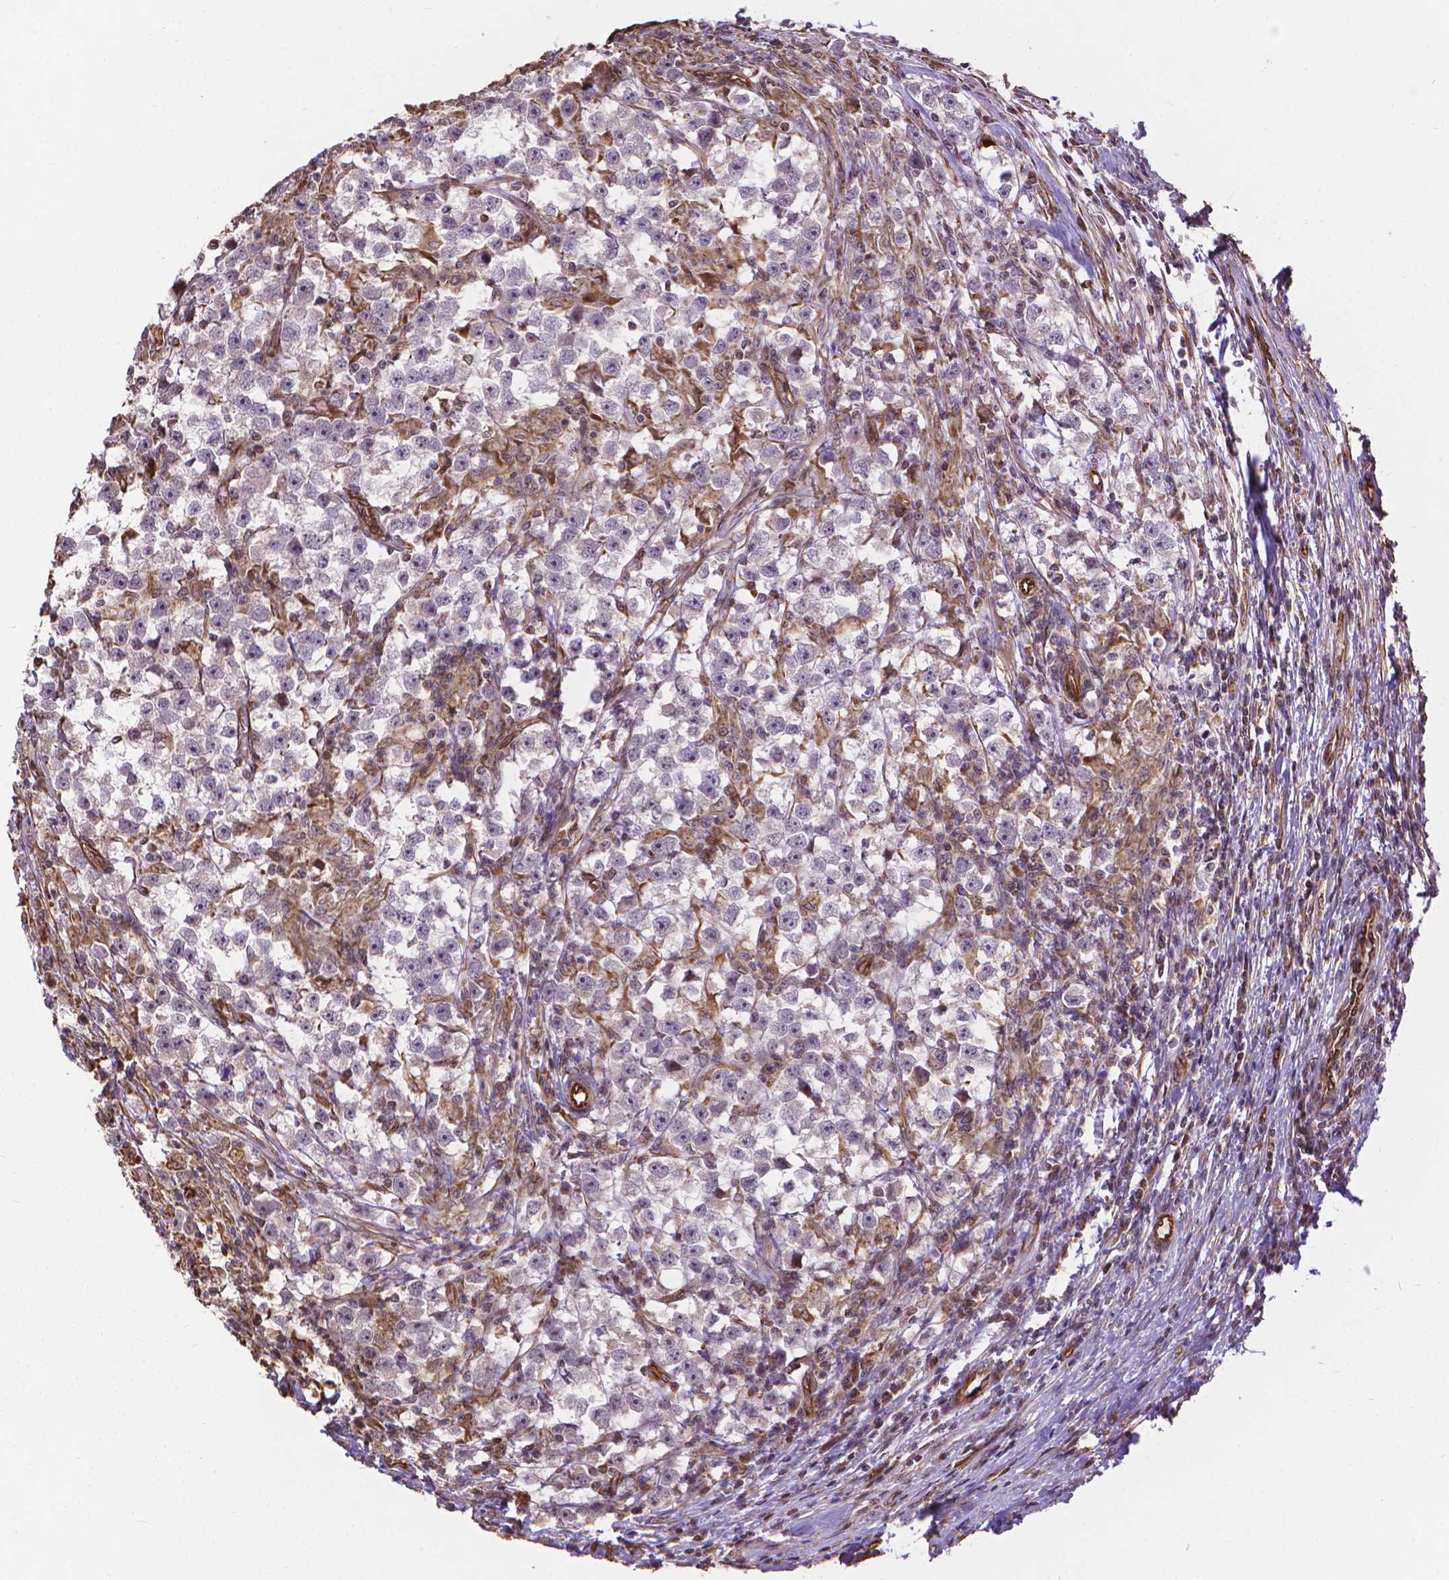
{"staining": {"intensity": "negative", "quantity": "none", "location": "none"}, "tissue": "testis cancer", "cell_type": "Tumor cells", "image_type": "cancer", "snomed": [{"axis": "morphology", "description": "Seminoma, NOS"}, {"axis": "topography", "description": "Testis"}], "caption": "A histopathology image of testis cancer stained for a protein reveals no brown staining in tumor cells.", "gene": "TMEM135", "patient": {"sex": "male", "age": 33}}